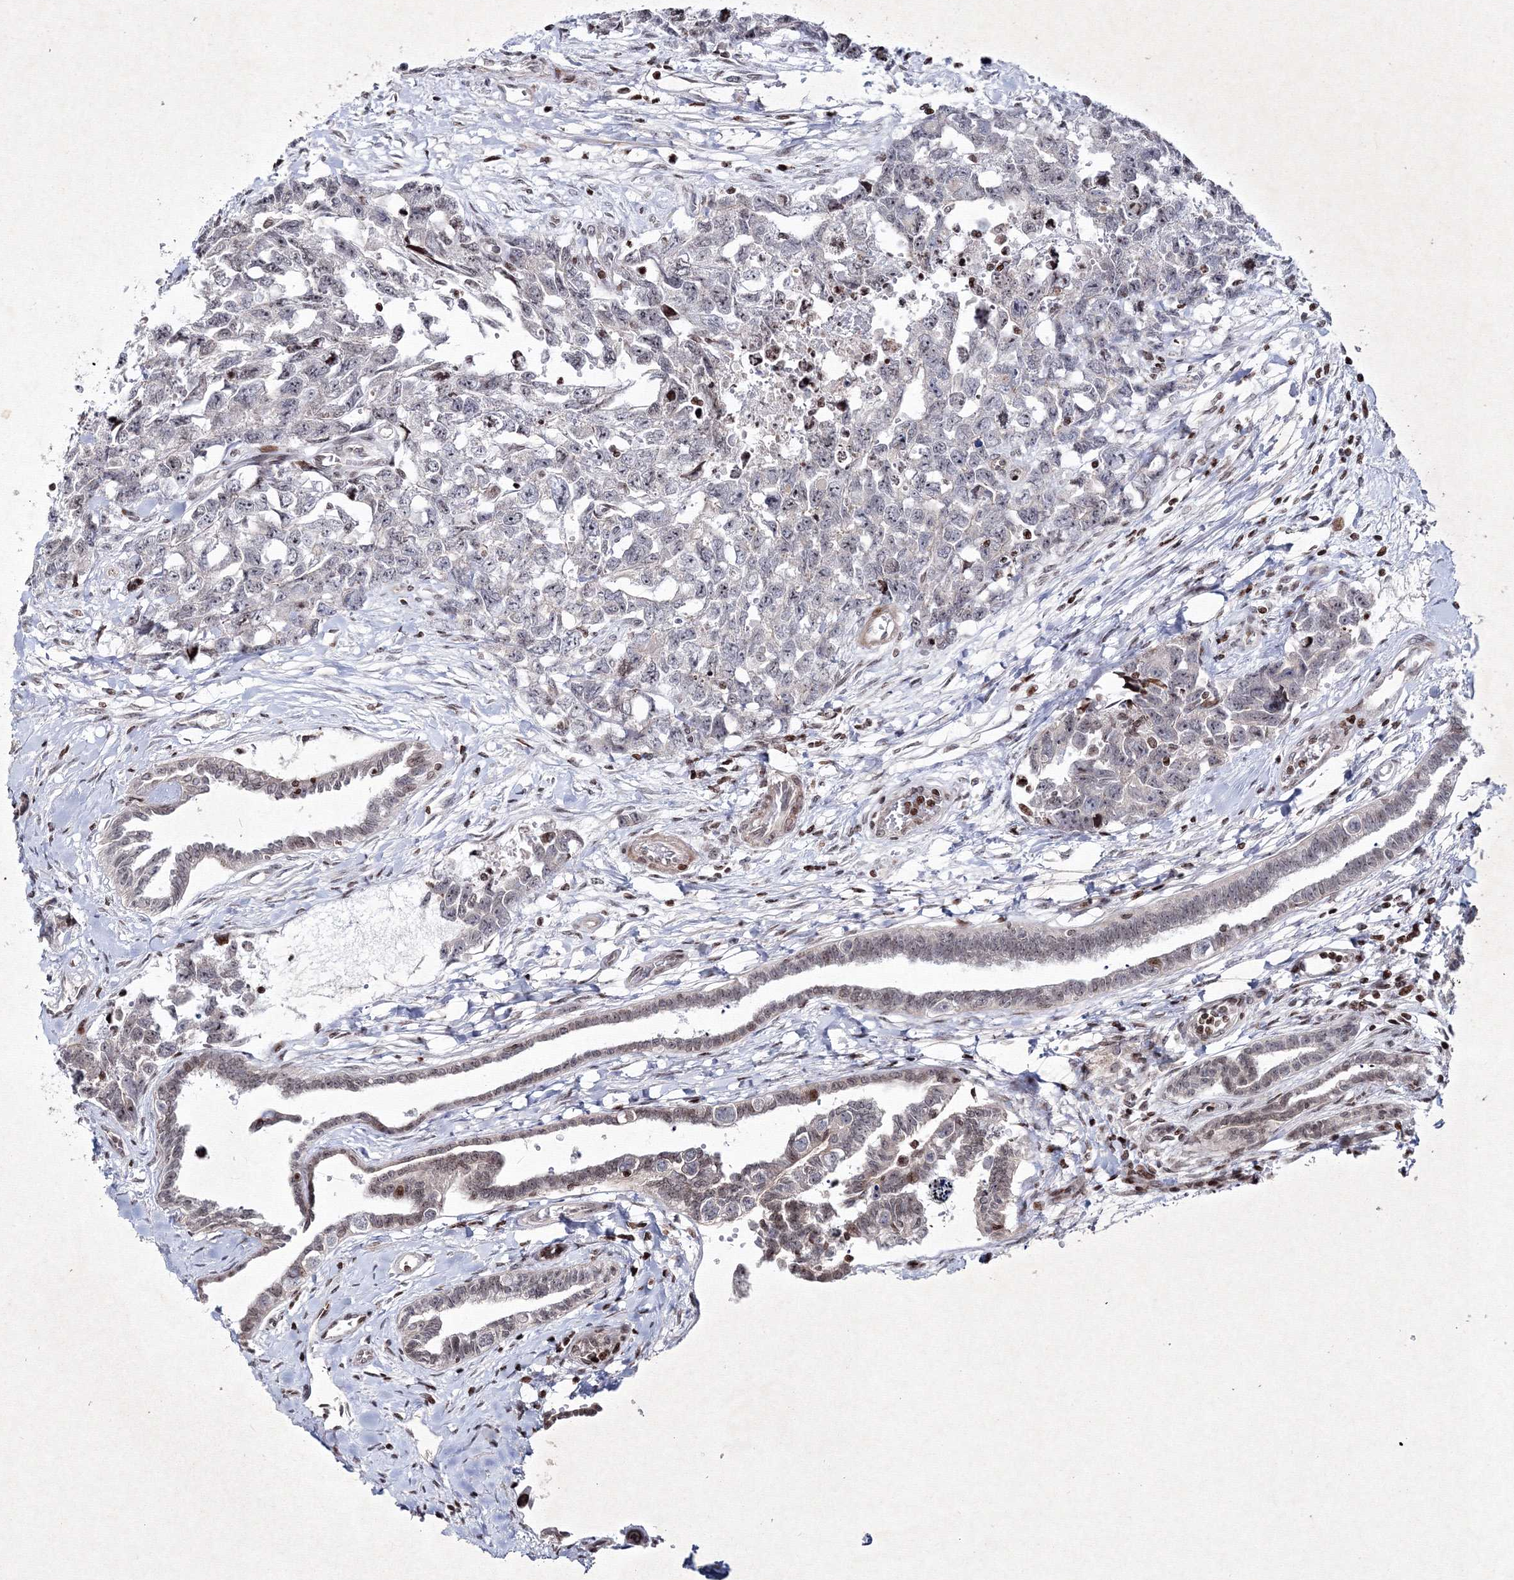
{"staining": {"intensity": "negative", "quantity": "none", "location": "none"}, "tissue": "testis cancer", "cell_type": "Tumor cells", "image_type": "cancer", "snomed": [{"axis": "morphology", "description": "Carcinoma, Embryonal, NOS"}, {"axis": "topography", "description": "Testis"}], "caption": "High magnification brightfield microscopy of embryonal carcinoma (testis) stained with DAB (brown) and counterstained with hematoxylin (blue): tumor cells show no significant expression.", "gene": "SMIM29", "patient": {"sex": "male", "age": 31}}